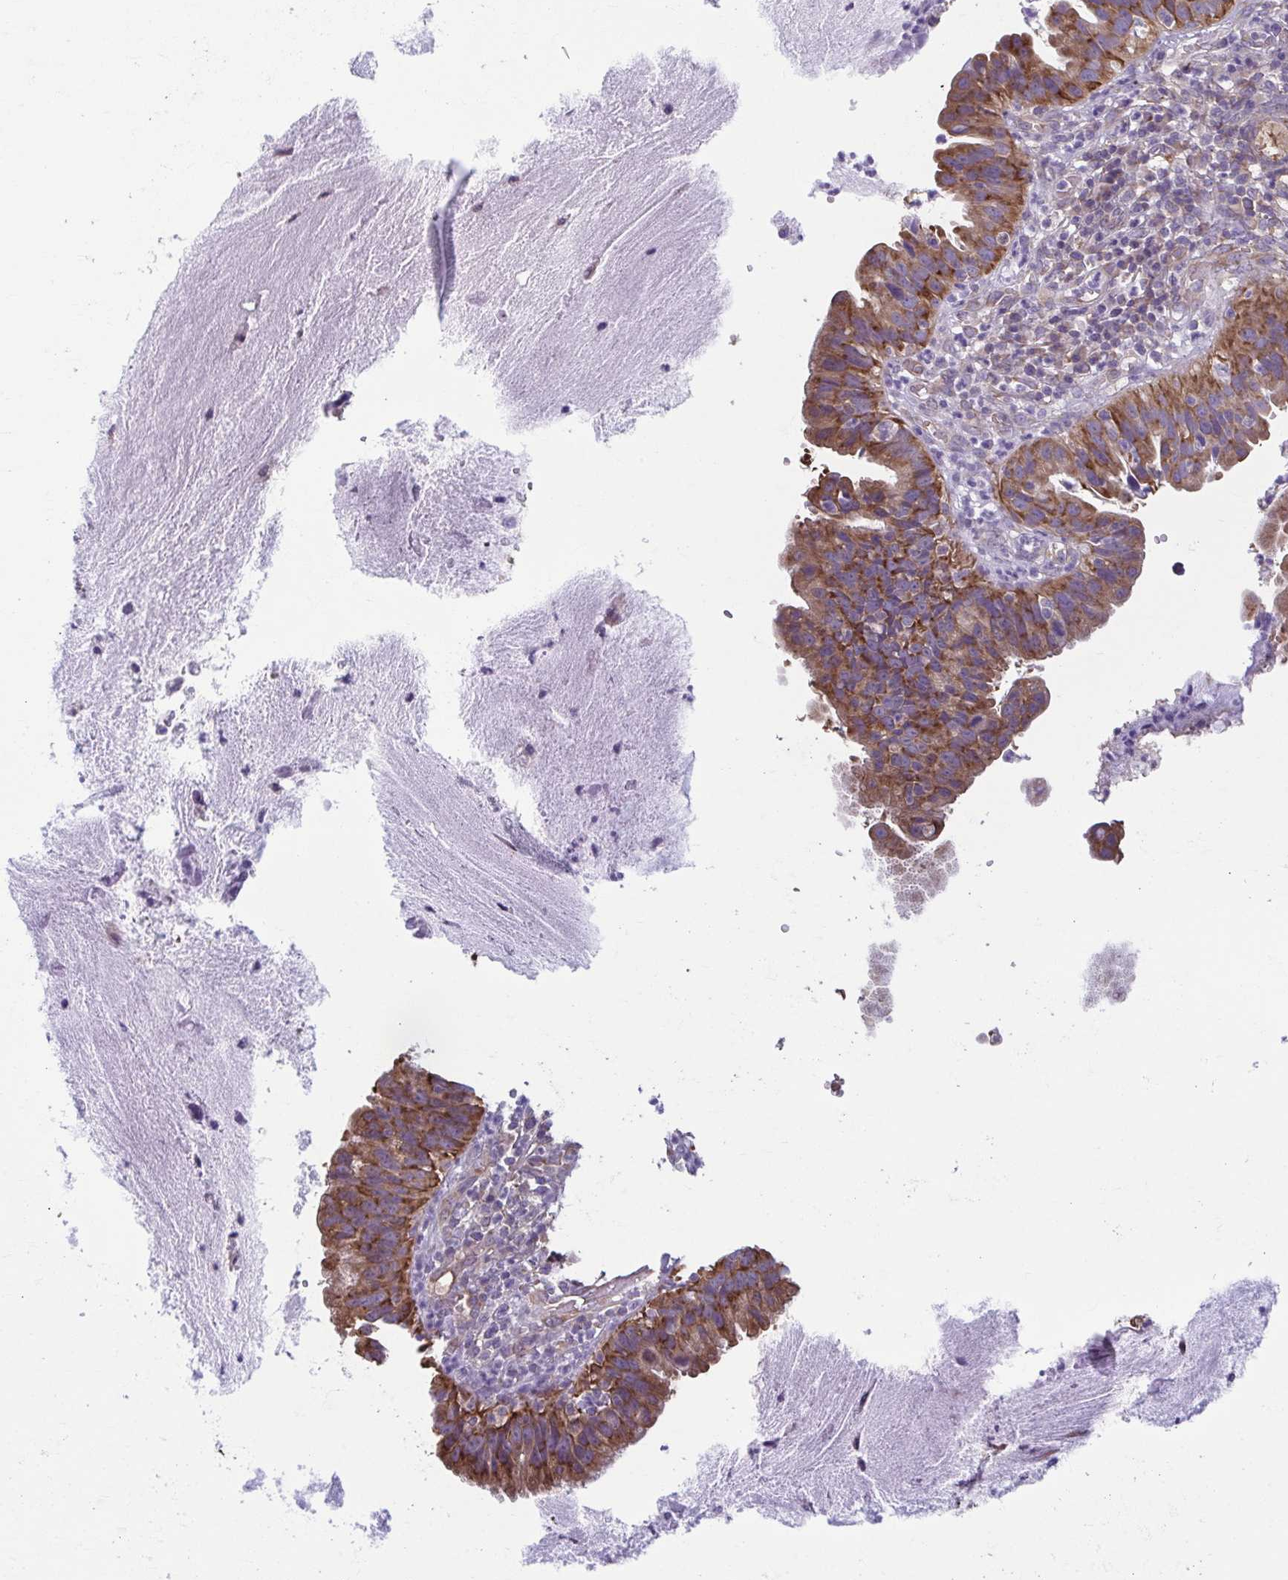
{"staining": {"intensity": "moderate", "quantity": ">75%", "location": "cytoplasmic/membranous"}, "tissue": "cervical cancer", "cell_type": "Tumor cells", "image_type": "cancer", "snomed": [{"axis": "morphology", "description": "Adenocarcinoma, NOS"}, {"axis": "topography", "description": "Cervix"}], "caption": "Immunohistochemistry histopathology image of neoplastic tissue: human adenocarcinoma (cervical) stained using immunohistochemistry exhibits medium levels of moderate protein expression localized specifically in the cytoplasmic/membranous of tumor cells, appearing as a cytoplasmic/membranous brown color.", "gene": "TMEM108", "patient": {"sex": "female", "age": 34}}